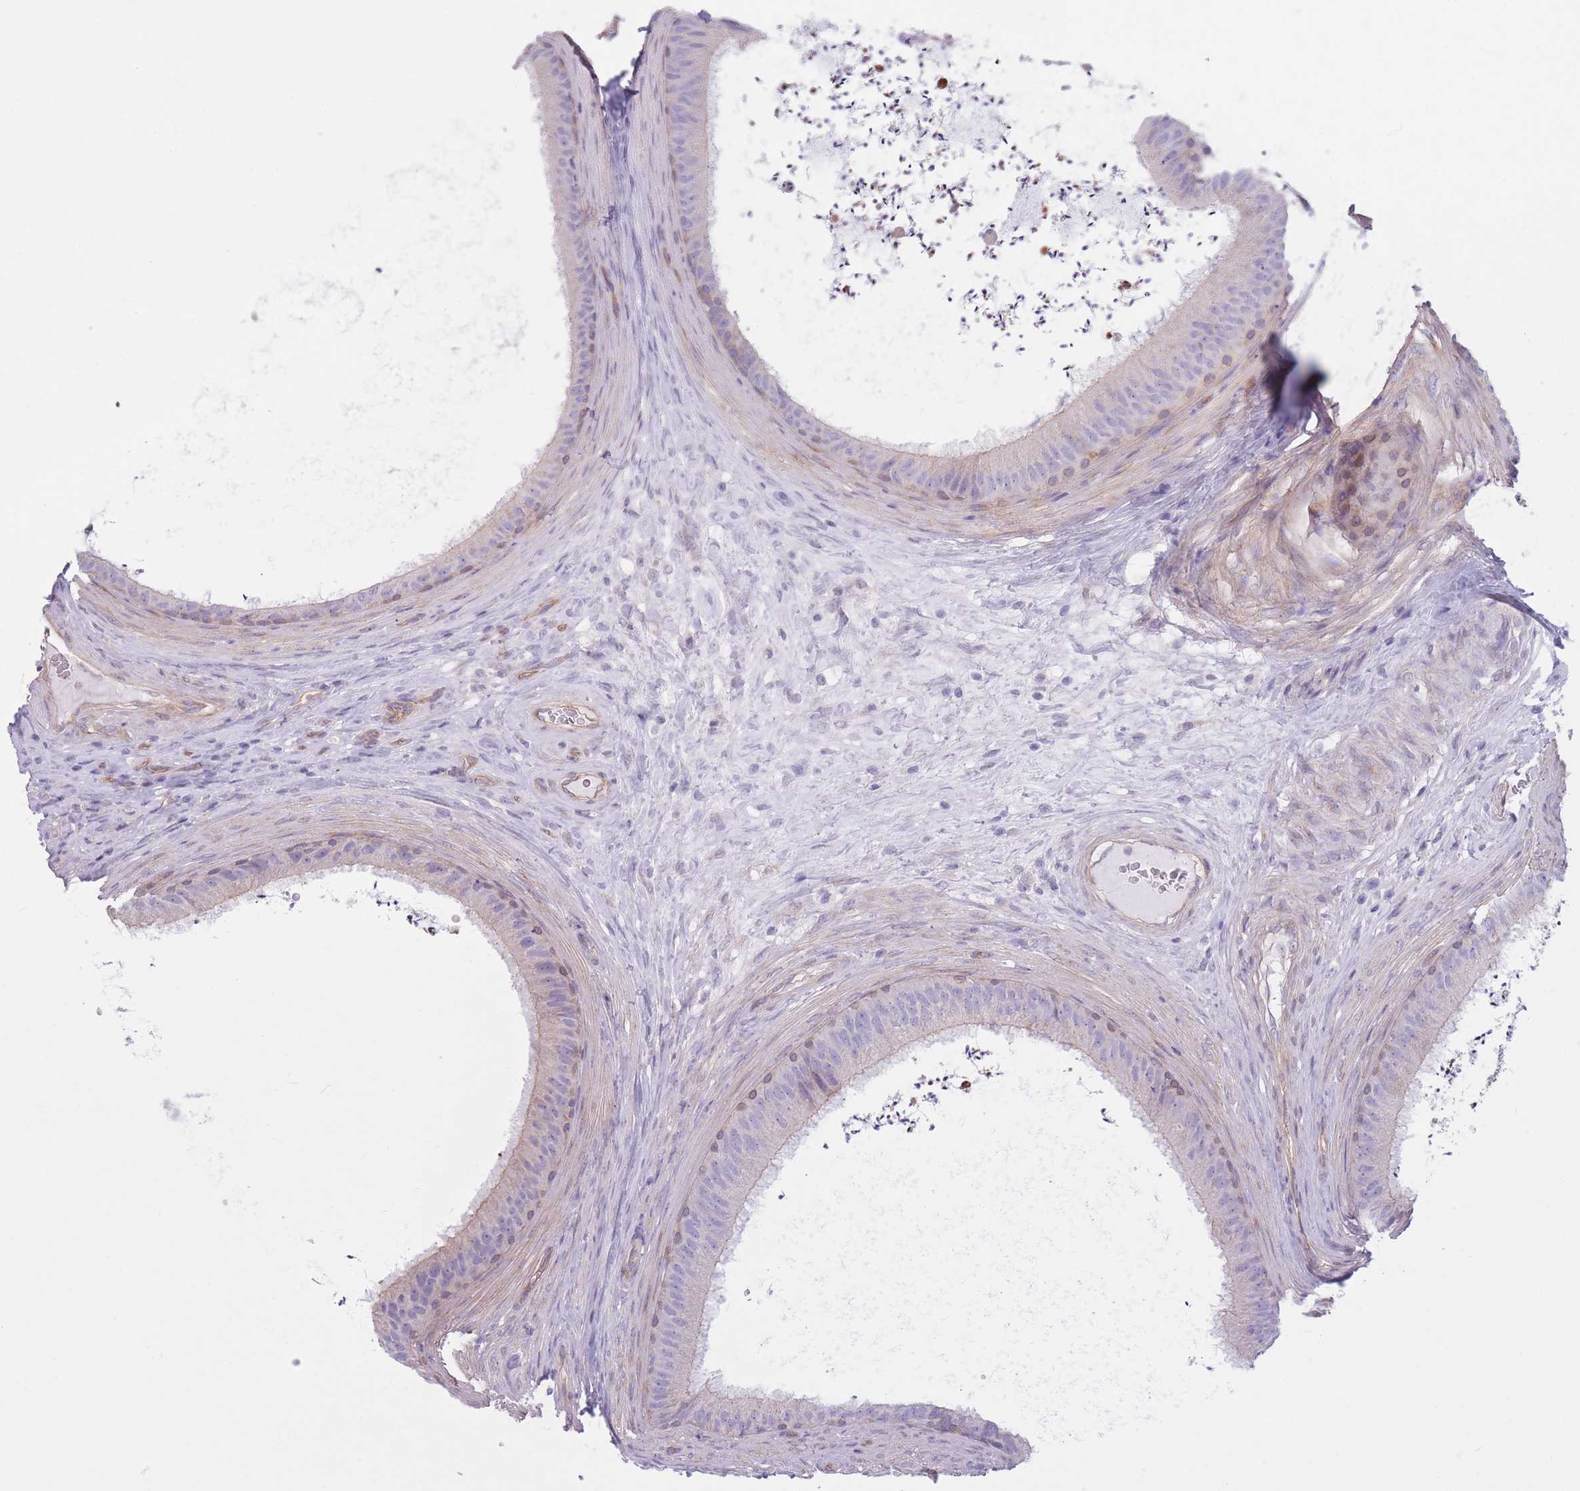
{"staining": {"intensity": "weak", "quantity": "<25%", "location": "cytoplasmic/membranous"}, "tissue": "epididymis", "cell_type": "Glandular cells", "image_type": "normal", "snomed": [{"axis": "morphology", "description": "Normal tissue, NOS"}, {"axis": "topography", "description": "Testis"}, {"axis": "topography", "description": "Epididymis"}], "caption": "A high-resolution image shows immunohistochemistry staining of normal epididymis, which exhibits no significant expression in glandular cells.", "gene": "SERPINB3", "patient": {"sex": "male", "age": 41}}